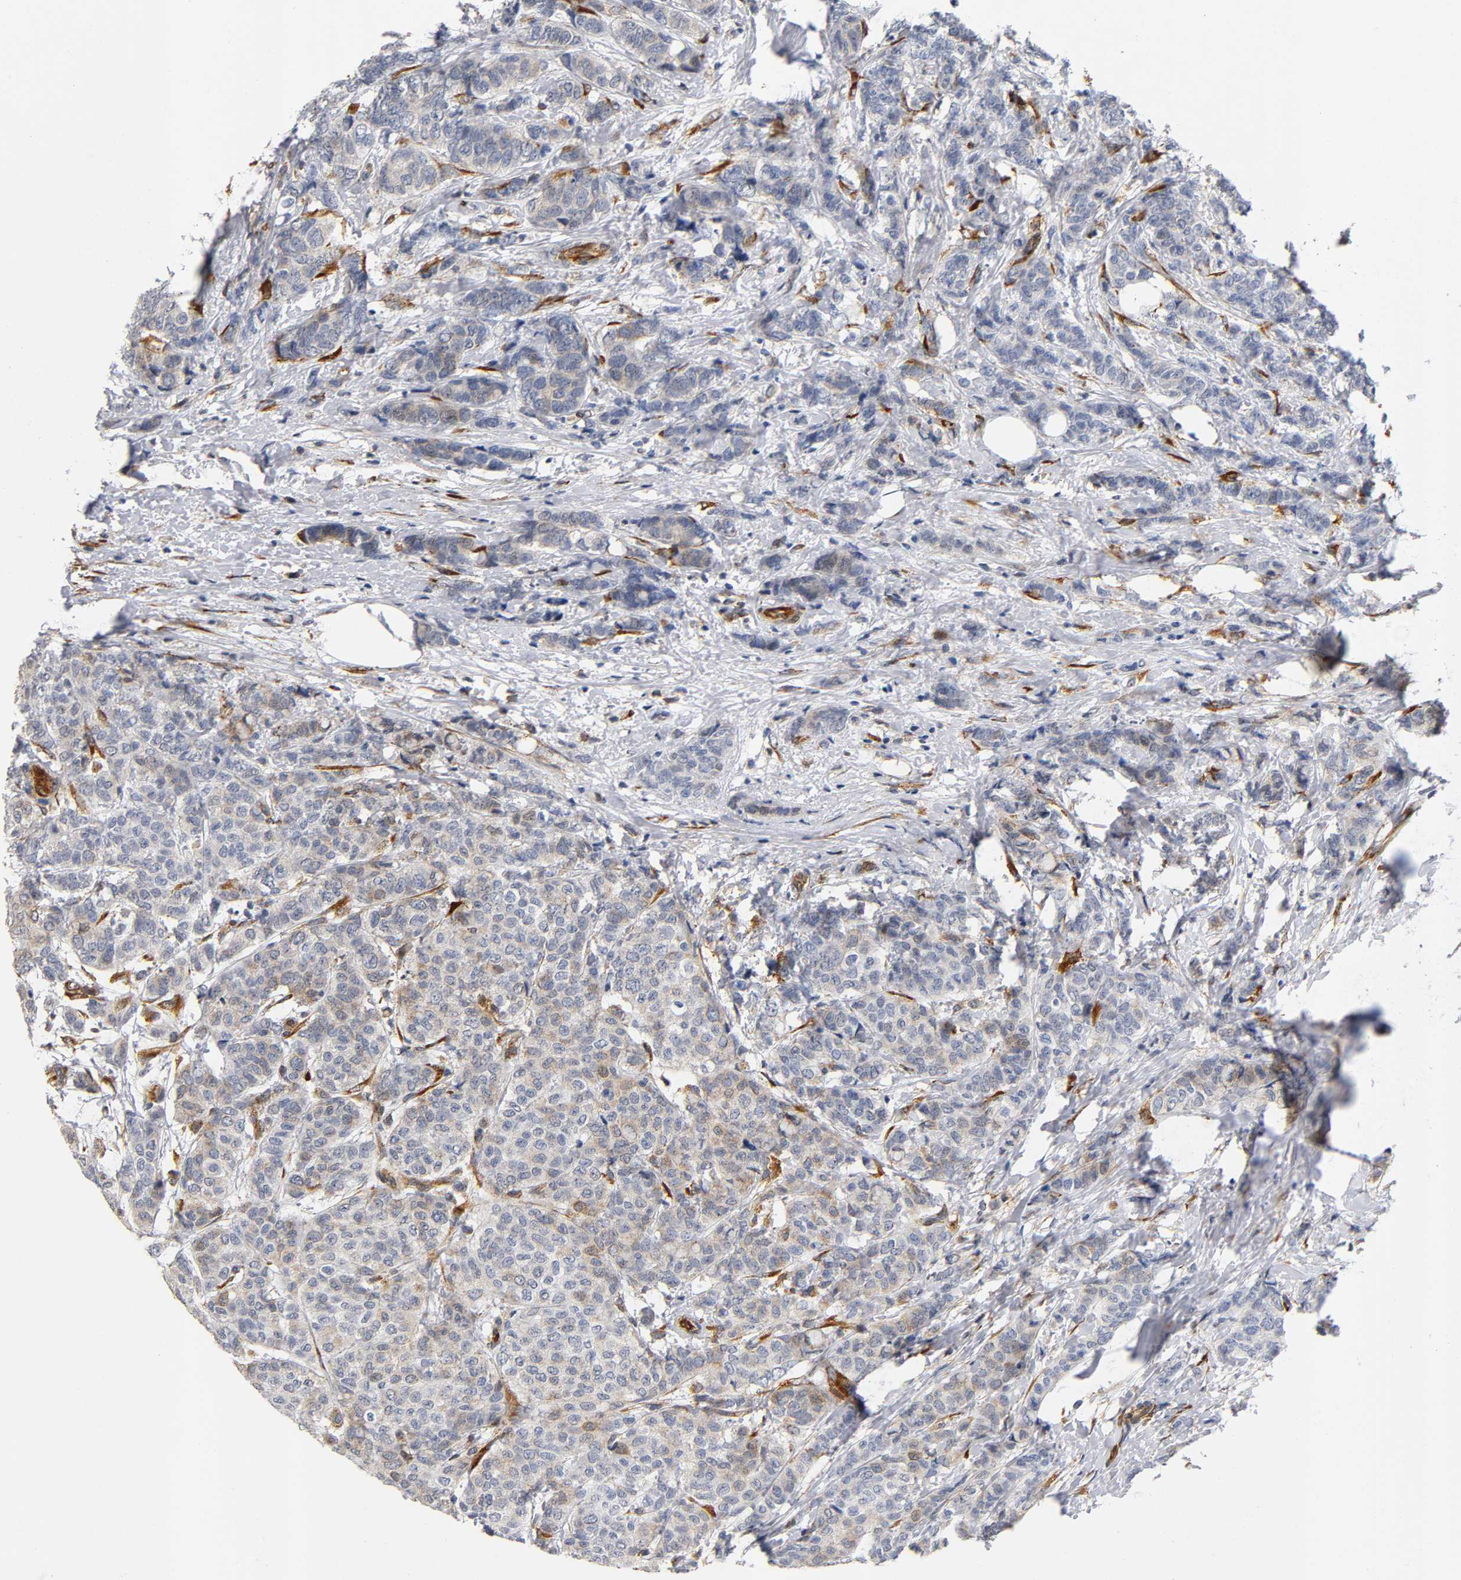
{"staining": {"intensity": "weak", "quantity": ">75%", "location": "cytoplasmic/membranous"}, "tissue": "breast cancer", "cell_type": "Tumor cells", "image_type": "cancer", "snomed": [{"axis": "morphology", "description": "Lobular carcinoma"}, {"axis": "topography", "description": "Breast"}], "caption": "Breast lobular carcinoma was stained to show a protein in brown. There is low levels of weak cytoplasmic/membranous staining in about >75% of tumor cells. (DAB (3,3'-diaminobenzidine) IHC with brightfield microscopy, high magnification).", "gene": "SOS2", "patient": {"sex": "female", "age": 60}}